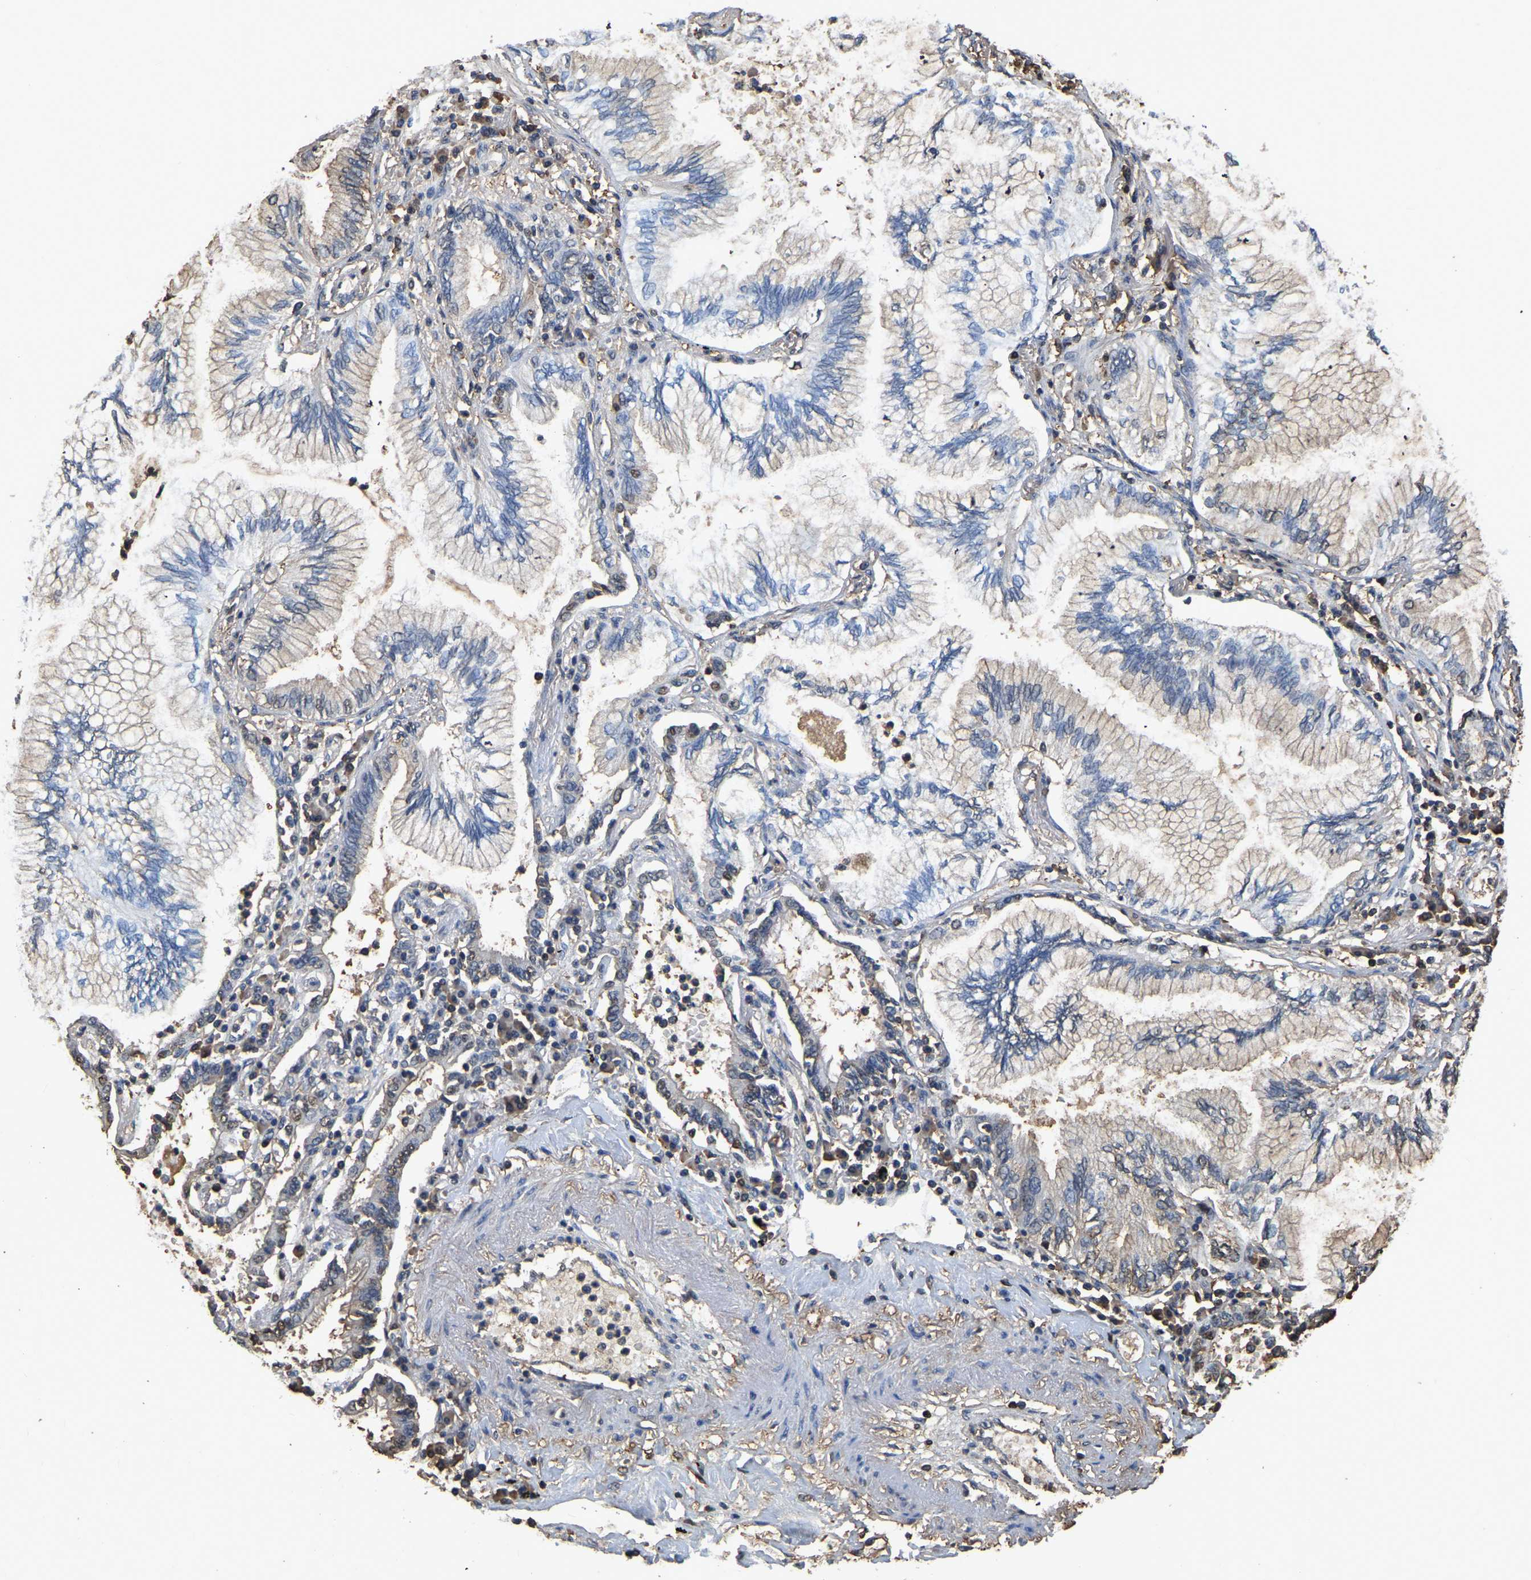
{"staining": {"intensity": "negative", "quantity": "none", "location": "none"}, "tissue": "lung cancer", "cell_type": "Tumor cells", "image_type": "cancer", "snomed": [{"axis": "morphology", "description": "Normal tissue, NOS"}, {"axis": "morphology", "description": "Adenocarcinoma, NOS"}, {"axis": "topography", "description": "Bronchus"}, {"axis": "topography", "description": "Lung"}], "caption": "Tumor cells show no significant protein expression in lung cancer (adenocarcinoma).", "gene": "LDHB", "patient": {"sex": "female", "age": 70}}